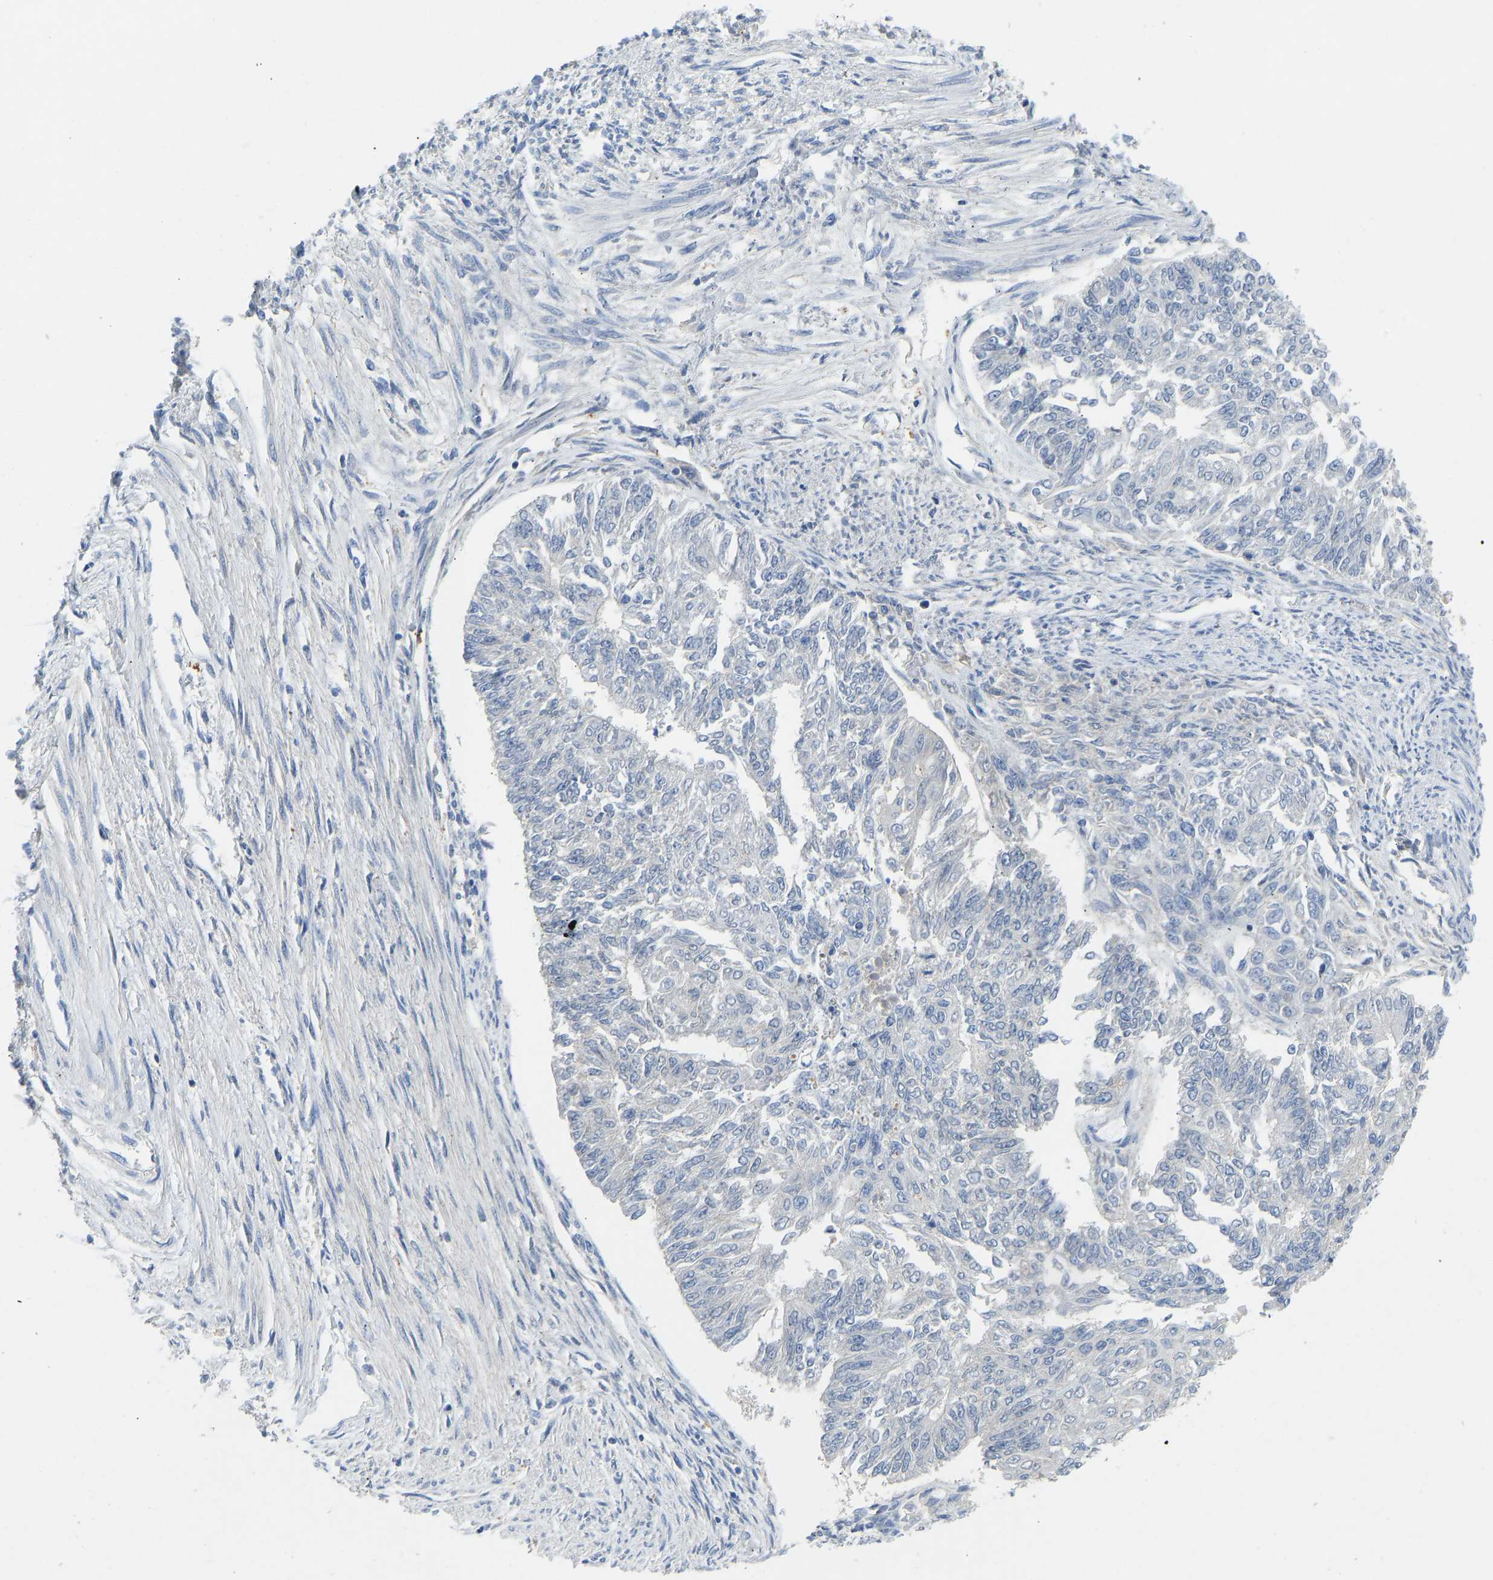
{"staining": {"intensity": "negative", "quantity": "none", "location": "none"}, "tissue": "endometrial cancer", "cell_type": "Tumor cells", "image_type": "cancer", "snomed": [{"axis": "morphology", "description": "Adenocarcinoma, NOS"}, {"axis": "topography", "description": "Endometrium"}], "caption": "IHC histopathology image of human adenocarcinoma (endometrial) stained for a protein (brown), which displays no expression in tumor cells.", "gene": "NDRG3", "patient": {"sex": "female", "age": 32}}